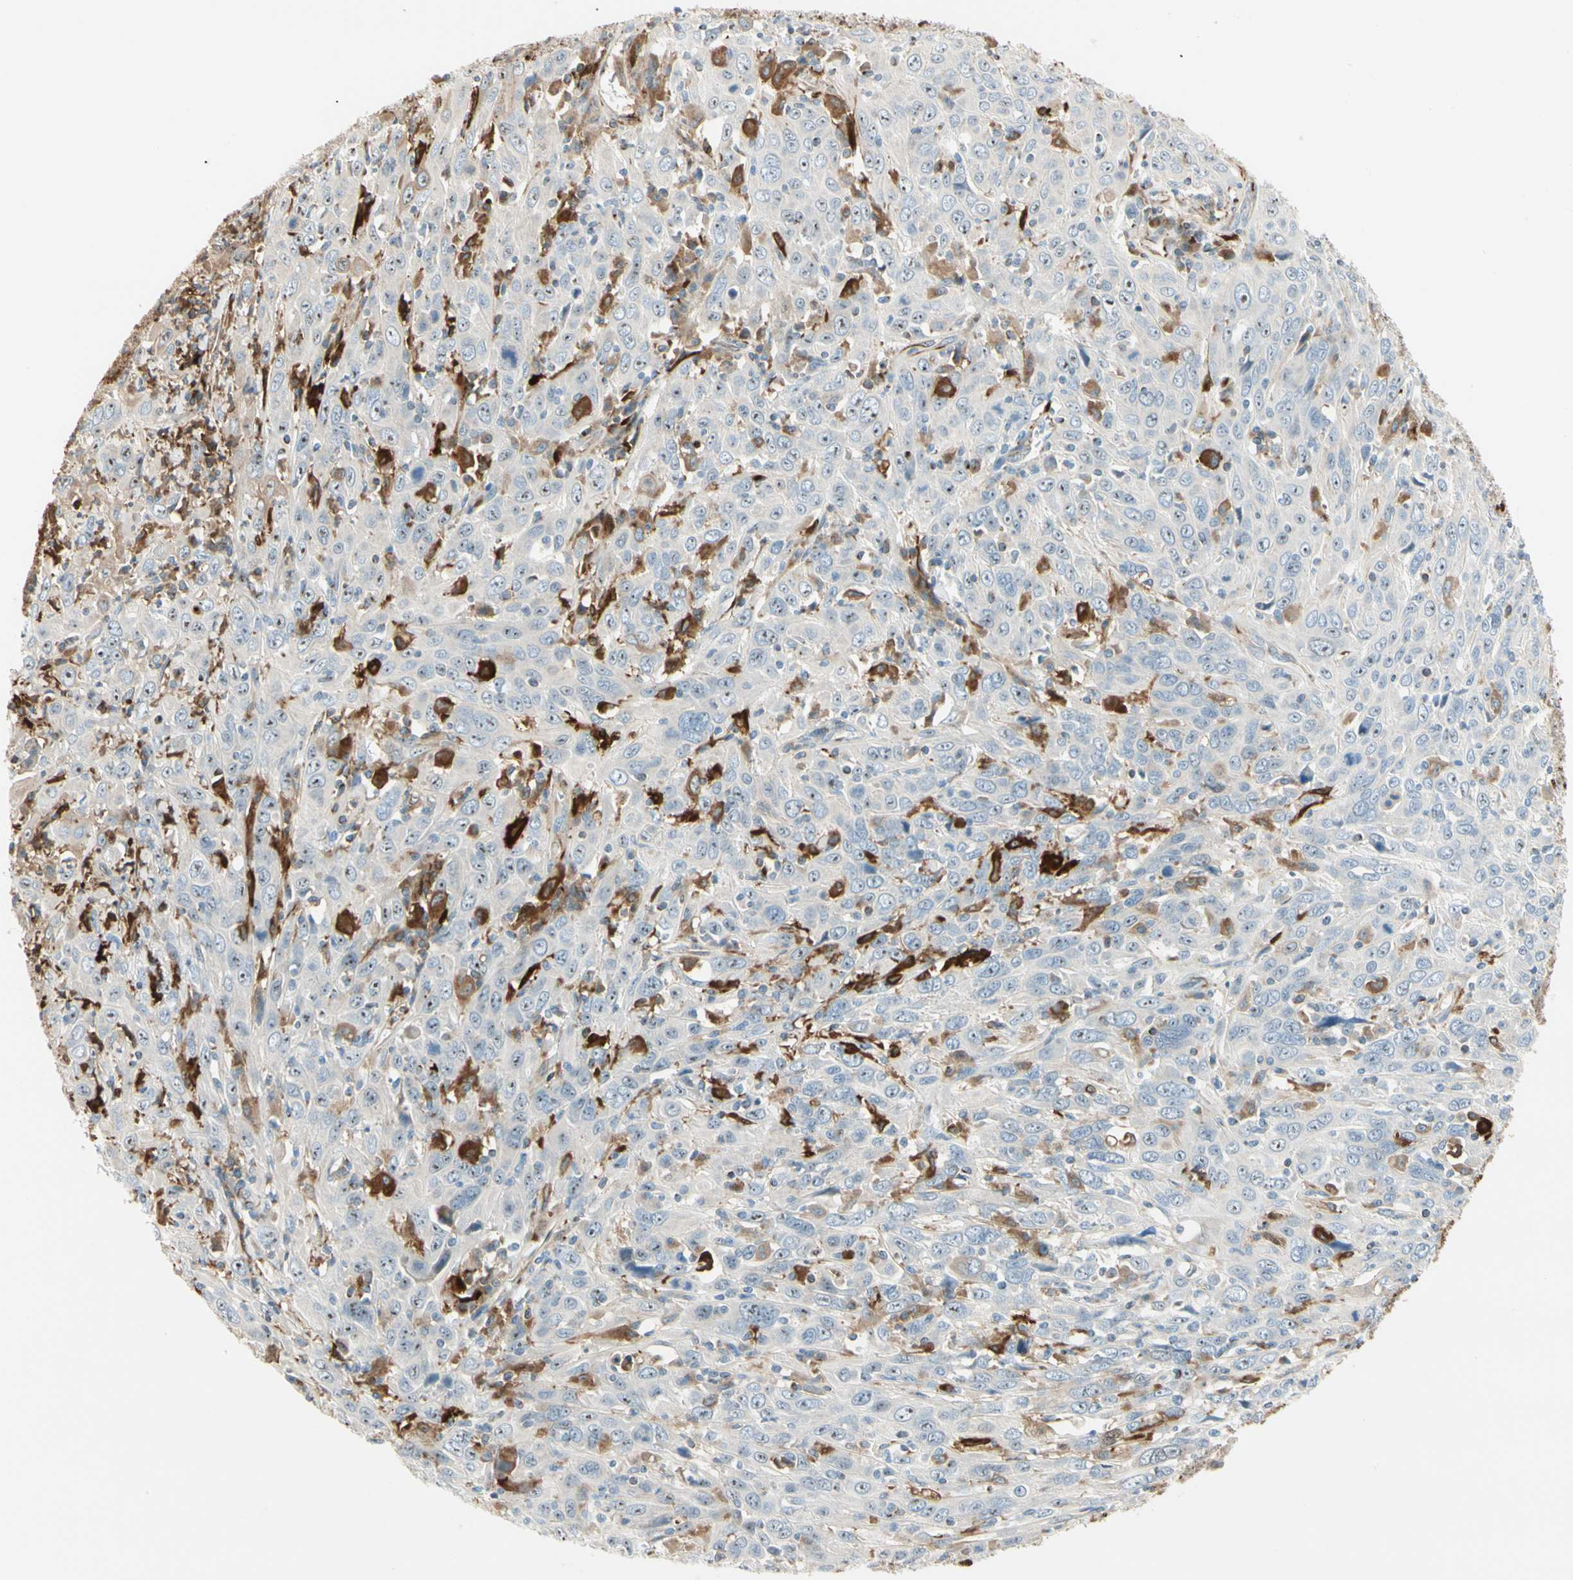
{"staining": {"intensity": "strong", "quantity": "<25%", "location": "cytoplasmic/membranous"}, "tissue": "cervical cancer", "cell_type": "Tumor cells", "image_type": "cancer", "snomed": [{"axis": "morphology", "description": "Squamous cell carcinoma, NOS"}, {"axis": "topography", "description": "Cervix"}], "caption": "An image of squamous cell carcinoma (cervical) stained for a protein exhibits strong cytoplasmic/membranous brown staining in tumor cells. (Brightfield microscopy of DAB IHC at high magnification).", "gene": "FTH1", "patient": {"sex": "female", "age": 46}}